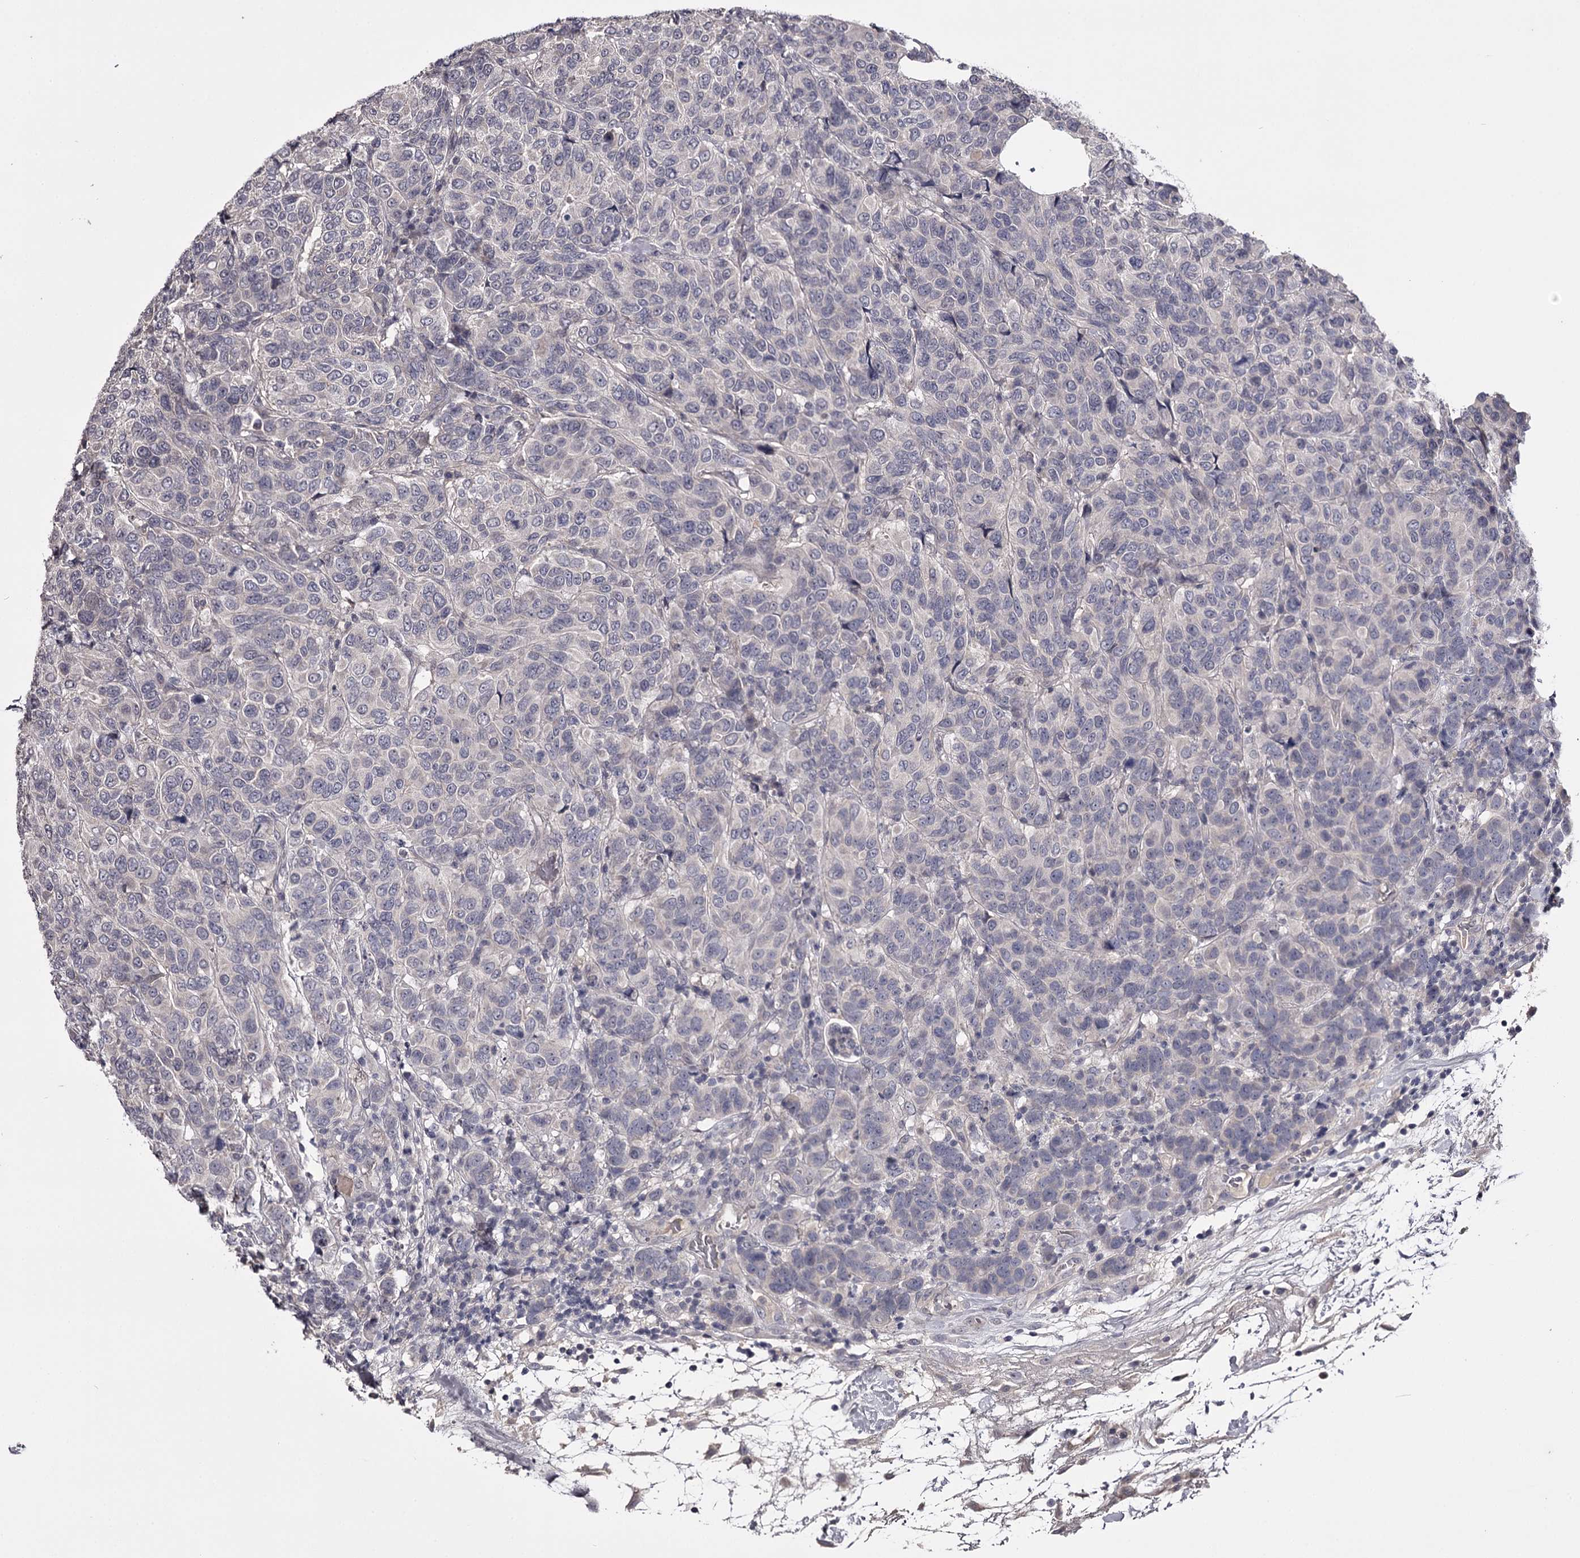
{"staining": {"intensity": "negative", "quantity": "none", "location": "none"}, "tissue": "breast cancer", "cell_type": "Tumor cells", "image_type": "cancer", "snomed": [{"axis": "morphology", "description": "Duct carcinoma"}, {"axis": "topography", "description": "Breast"}], "caption": "Immunohistochemical staining of human breast cancer demonstrates no significant expression in tumor cells.", "gene": "PRM2", "patient": {"sex": "female", "age": 55}}